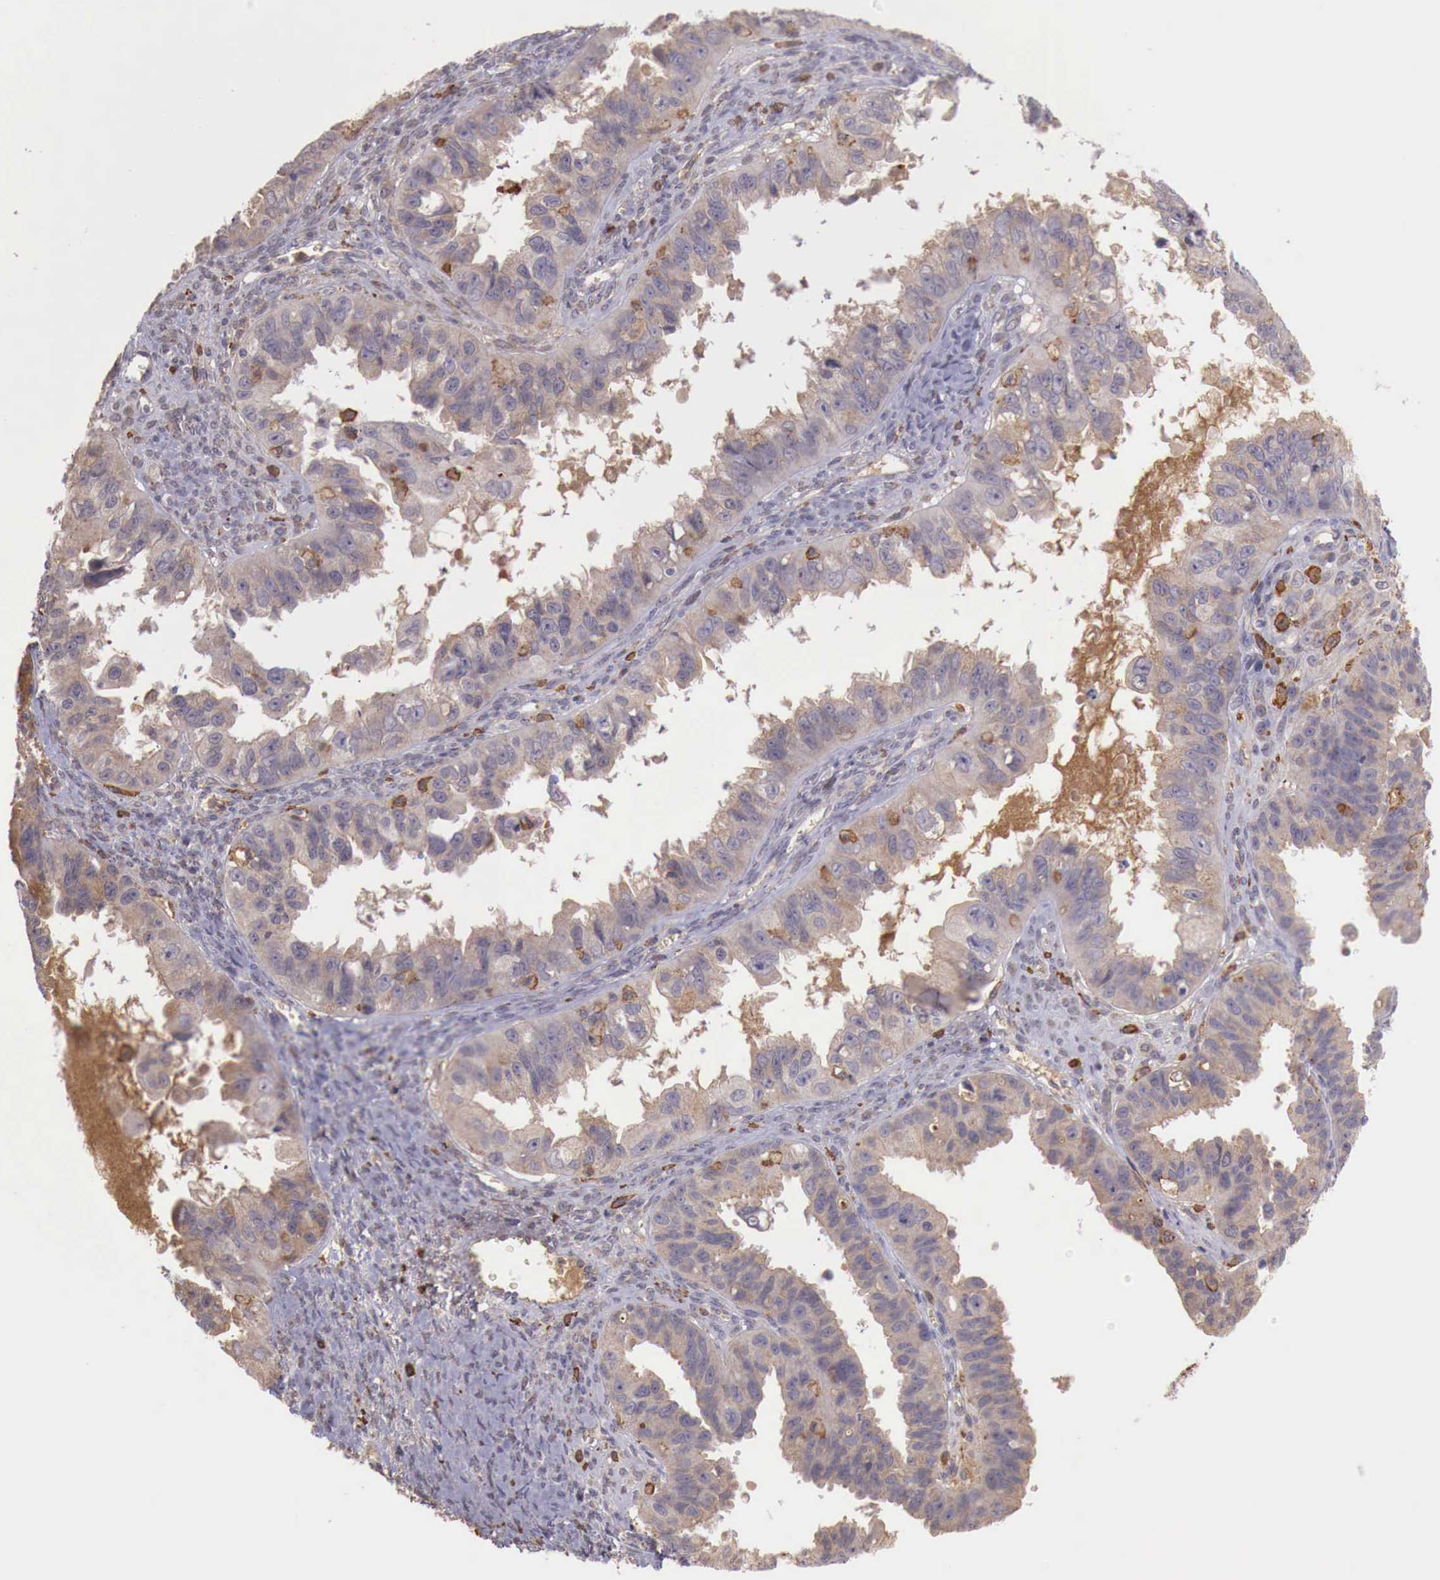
{"staining": {"intensity": "weak", "quantity": ">75%", "location": "cytoplasmic/membranous"}, "tissue": "ovarian cancer", "cell_type": "Tumor cells", "image_type": "cancer", "snomed": [{"axis": "morphology", "description": "Carcinoma, endometroid"}, {"axis": "topography", "description": "Ovary"}], "caption": "Human ovarian cancer stained with a brown dye demonstrates weak cytoplasmic/membranous positive expression in about >75% of tumor cells.", "gene": "CHRDL1", "patient": {"sex": "female", "age": 85}}